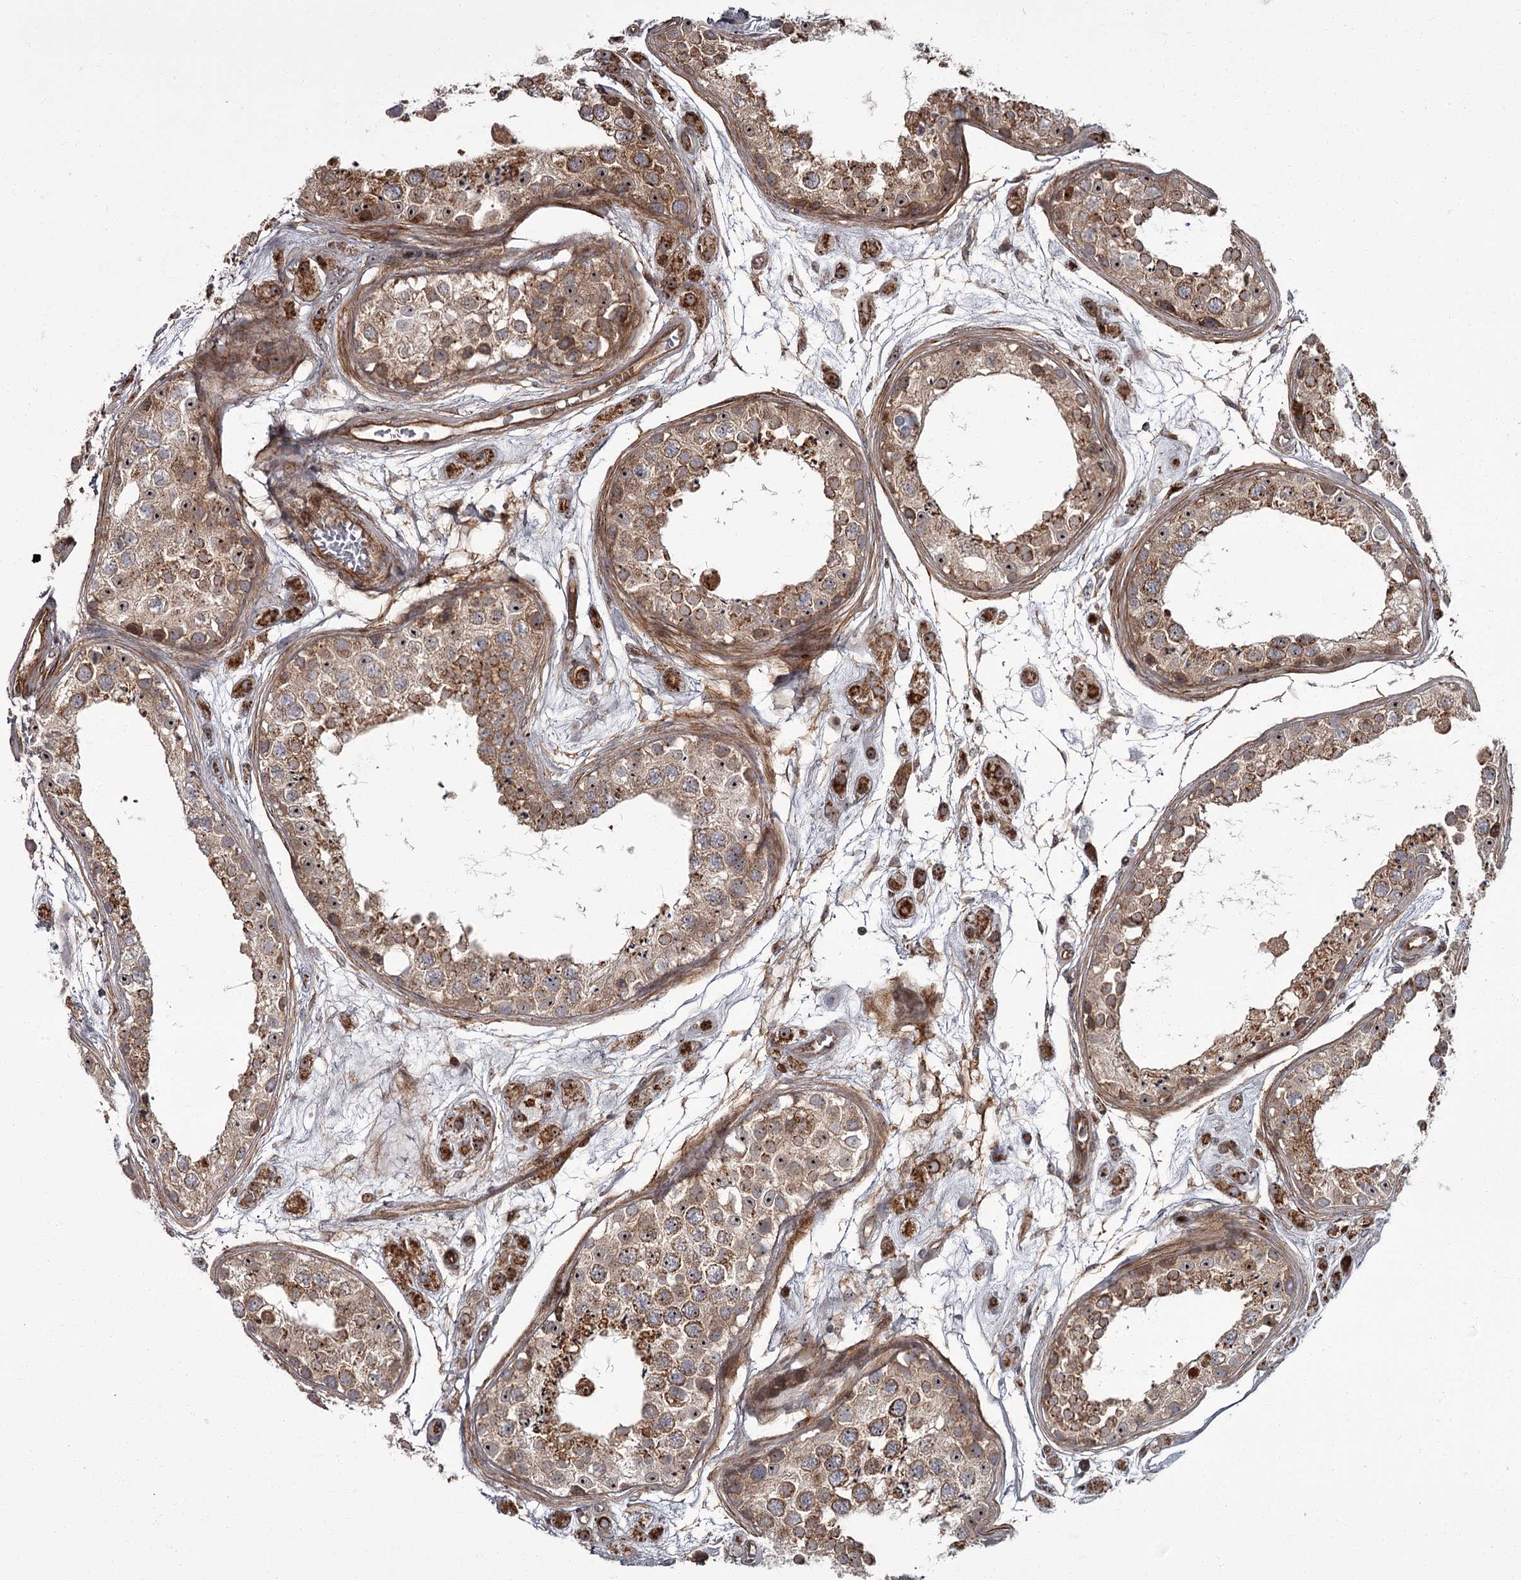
{"staining": {"intensity": "moderate", "quantity": ">75%", "location": "cytoplasmic/membranous,nuclear"}, "tissue": "testis", "cell_type": "Cells in seminiferous ducts", "image_type": "normal", "snomed": [{"axis": "morphology", "description": "Normal tissue, NOS"}, {"axis": "topography", "description": "Testis"}], "caption": "Human testis stained with a brown dye exhibits moderate cytoplasmic/membranous,nuclear positive positivity in about >75% of cells in seminiferous ducts.", "gene": "THAP9", "patient": {"sex": "male", "age": 25}}